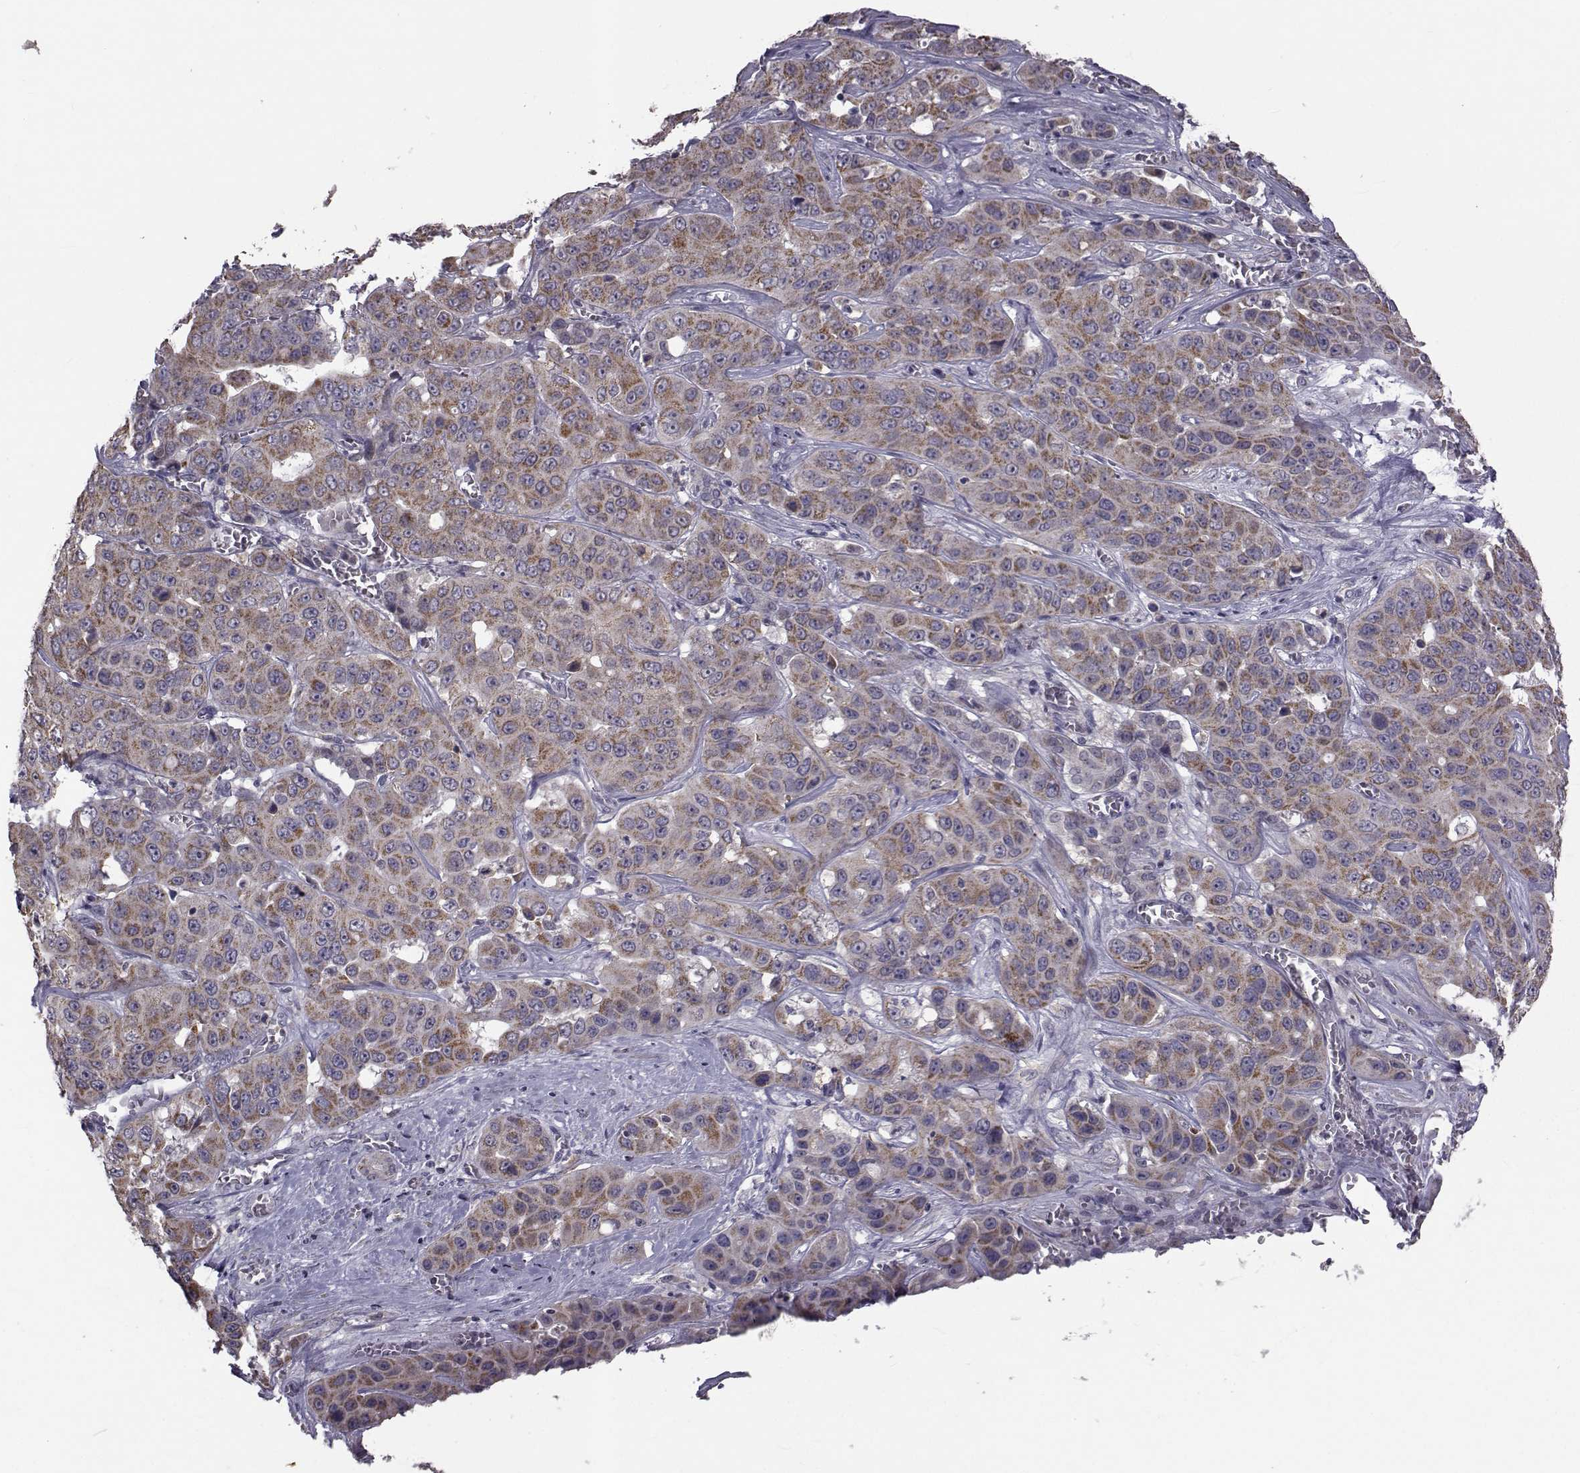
{"staining": {"intensity": "strong", "quantity": ">75%", "location": "cytoplasmic/membranous"}, "tissue": "liver cancer", "cell_type": "Tumor cells", "image_type": "cancer", "snomed": [{"axis": "morphology", "description": "Cholangiocarcinoma"}, {"axis": "topography", "description": "Liver"}], "caption": "A brown stain highlights strong cytoplasmic/membranous staining of a protein in liver cancer tumor cells.", "gene": "FDXR", "patient": {"sex": "female", "age": 52}}